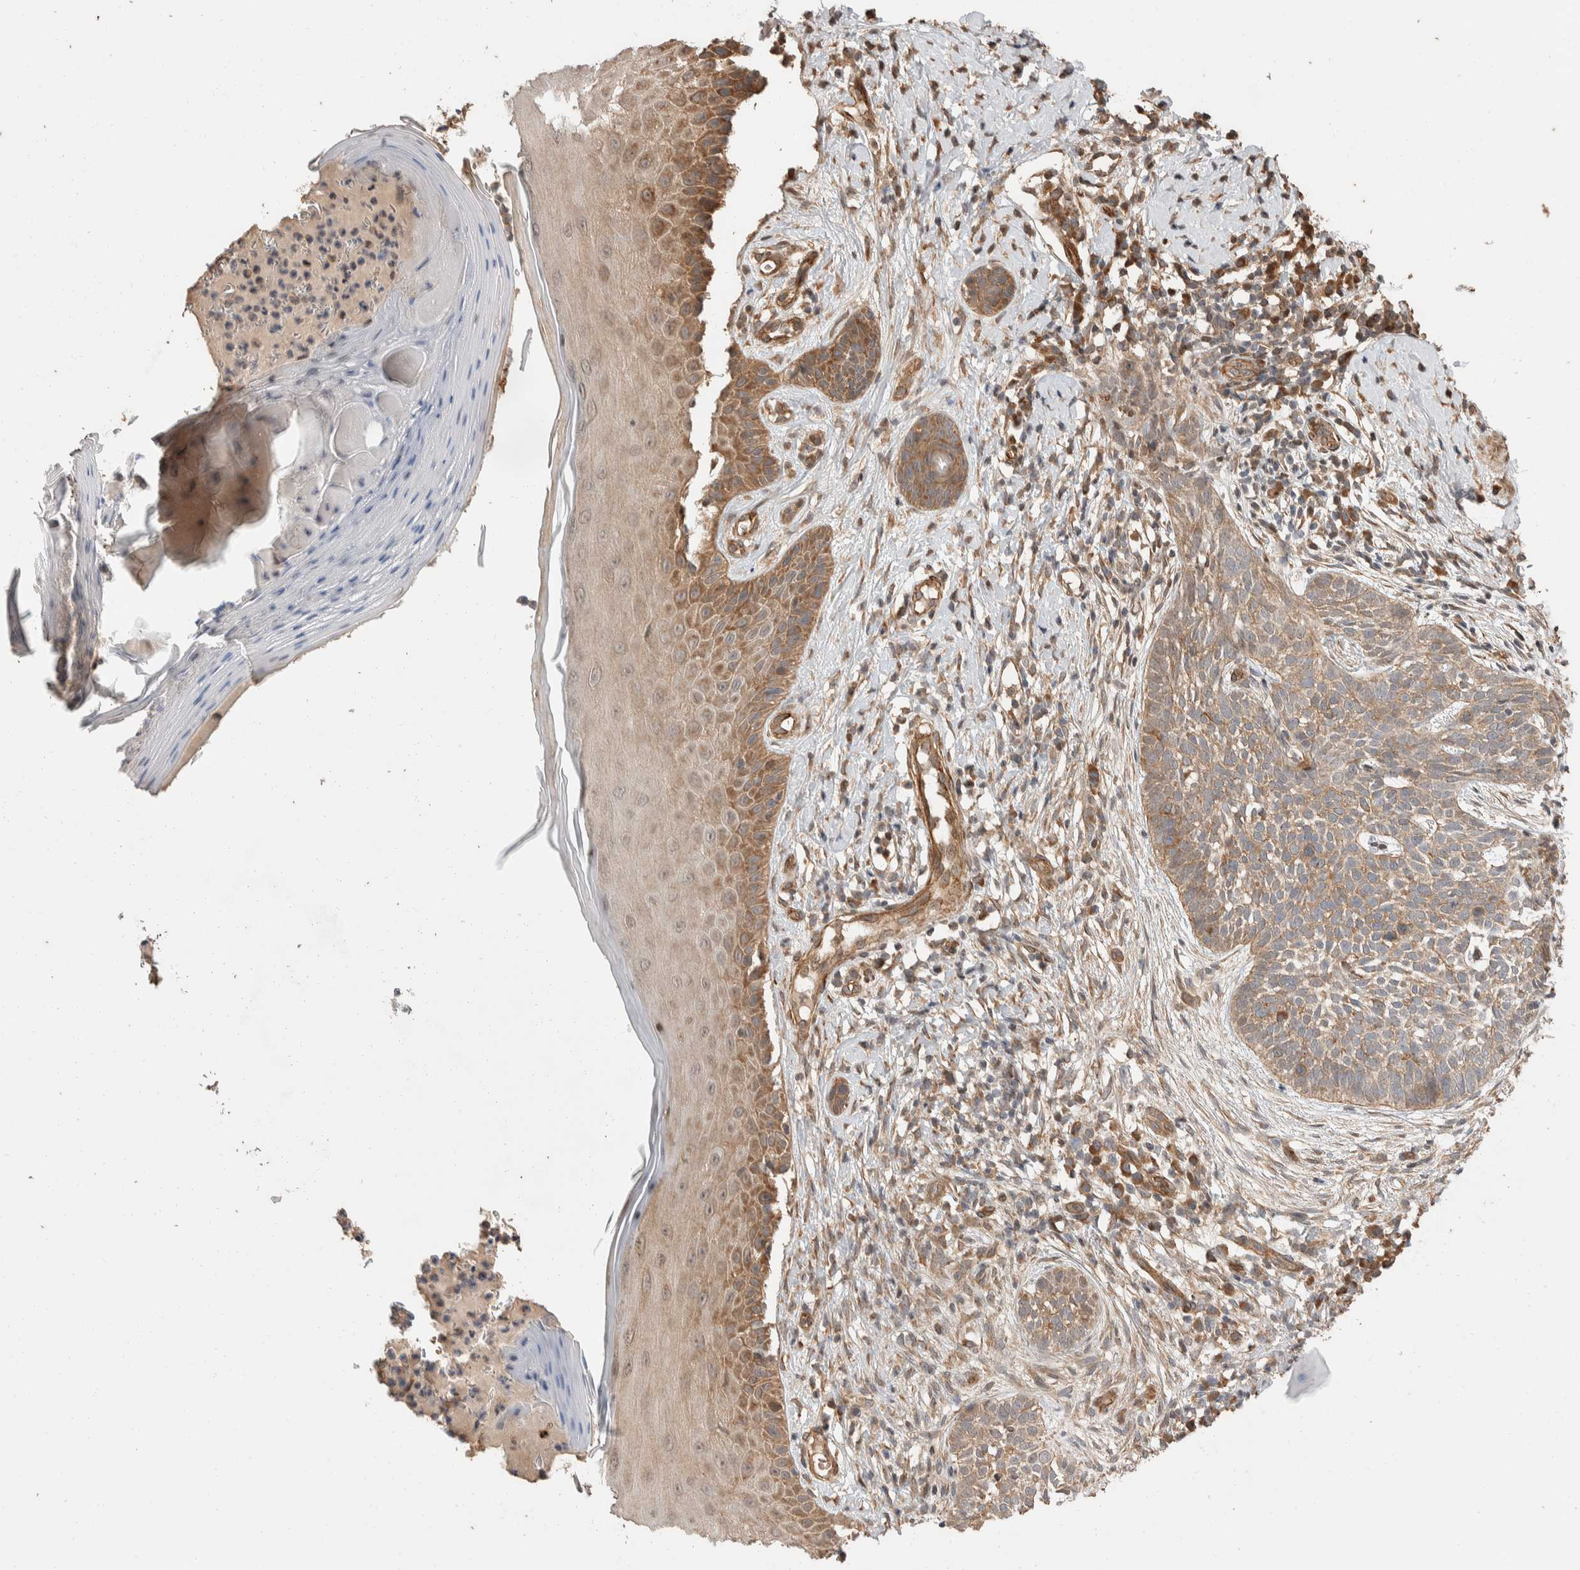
{"staining": {"intensity": "weak", "quantity": ">75%", "location": "cytoplasmic/membranous"}, "tissue": "skin cancer", "cell_type": "Tumor cells", "image_type": "cancer", "snomed": [{"axis": "morphology", "description": "Normal tissue, NOS"}, {"axis": "morphology", "description": "Basal cell carcinoma"}, {"axis": "topography", "description": "Skin"}], "caption": "A brown stain labels weak cytoplasmic/membranous expression of a protein in skin basal cell carcinoma tumor cells.", "gene": "ERC1", "patient": {"sex": "male", "age": 67}}